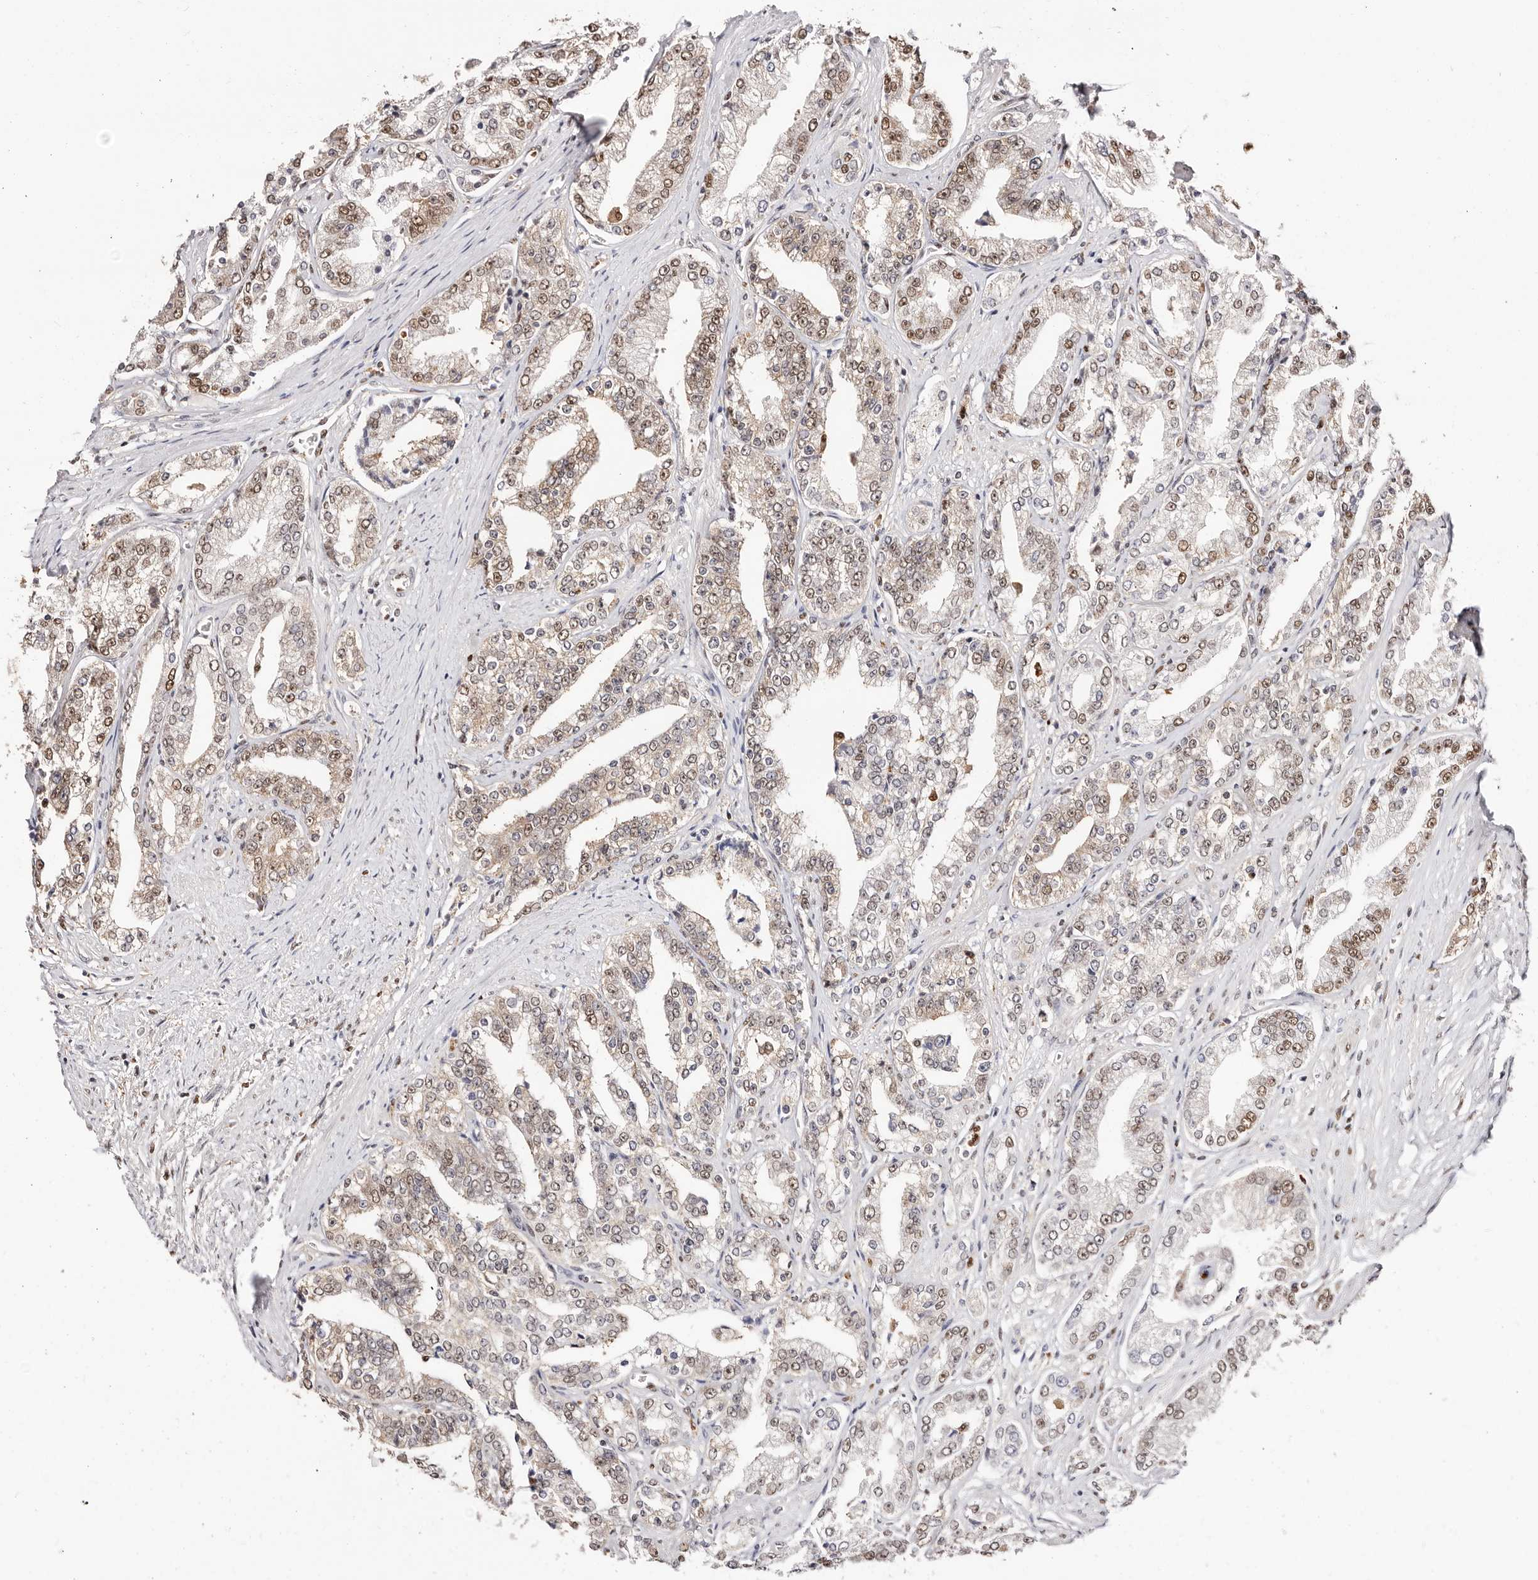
{"staining": {"intensity": "weak", "quantity": ">75%", "location": "nuclear"}, "tissue": "prostate cancer", "cell_type": "Tumor cells", "image_type": "cancer", "snomed": [{"axis": "morphology", "description": "Adenocarcinoma, High grade"}, {"axis": "topography", "description": "Prostate"}], "caption": "Brown immunohistochemical staining in adenocarcinoma (high-grade) (prostate) reveals weak nuclear expression in about >75% of tumor cells.", "gene": "TKT", "patient": {"sex": "male", "age": 71}}